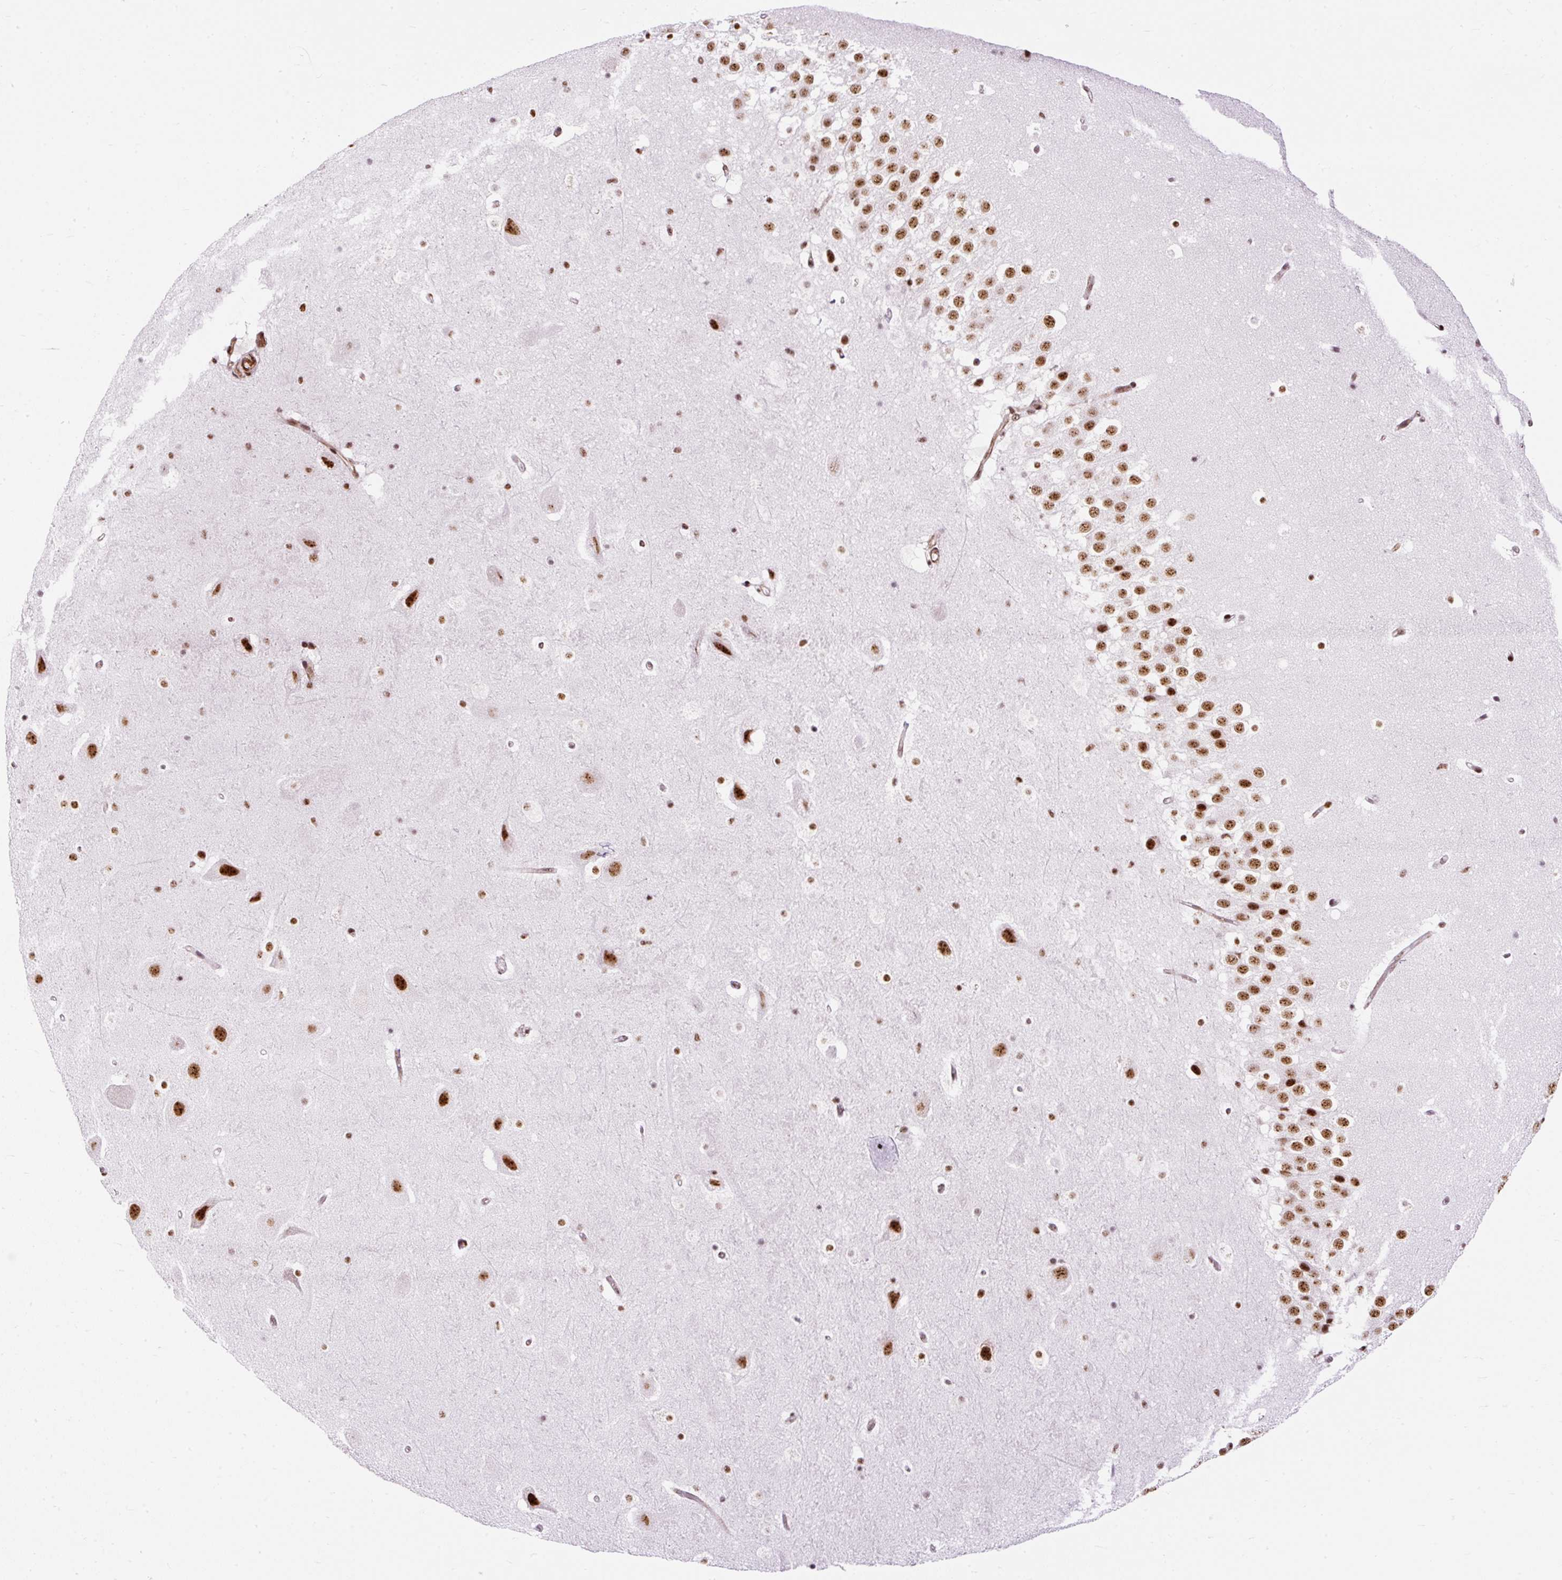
{"staining": {"intensity": "moderate", "quantity": "<25%", "location": "nuclear"}, "tissue": "hippocampus", "cell_type": "Glial cells", "image_type": "normal", "snomed": [{"axis": "morphology", "description": "Normal tissue, NOS"}, {"axis": "topography", "description": "Hippocampus"}], "caption": "An immunohistochemistry (IHC) histopathology image of unremarkable tissue is shown. Protein staining in brown labels moderate nuclear positivity in hippocampus within glial cells. (Stains: DAB in brown, nuclei in blue, Microscopy: brightfield microscopy at high magnification).", "gene": "FMC1", "patient": {"sex": "male", "age": 37}}